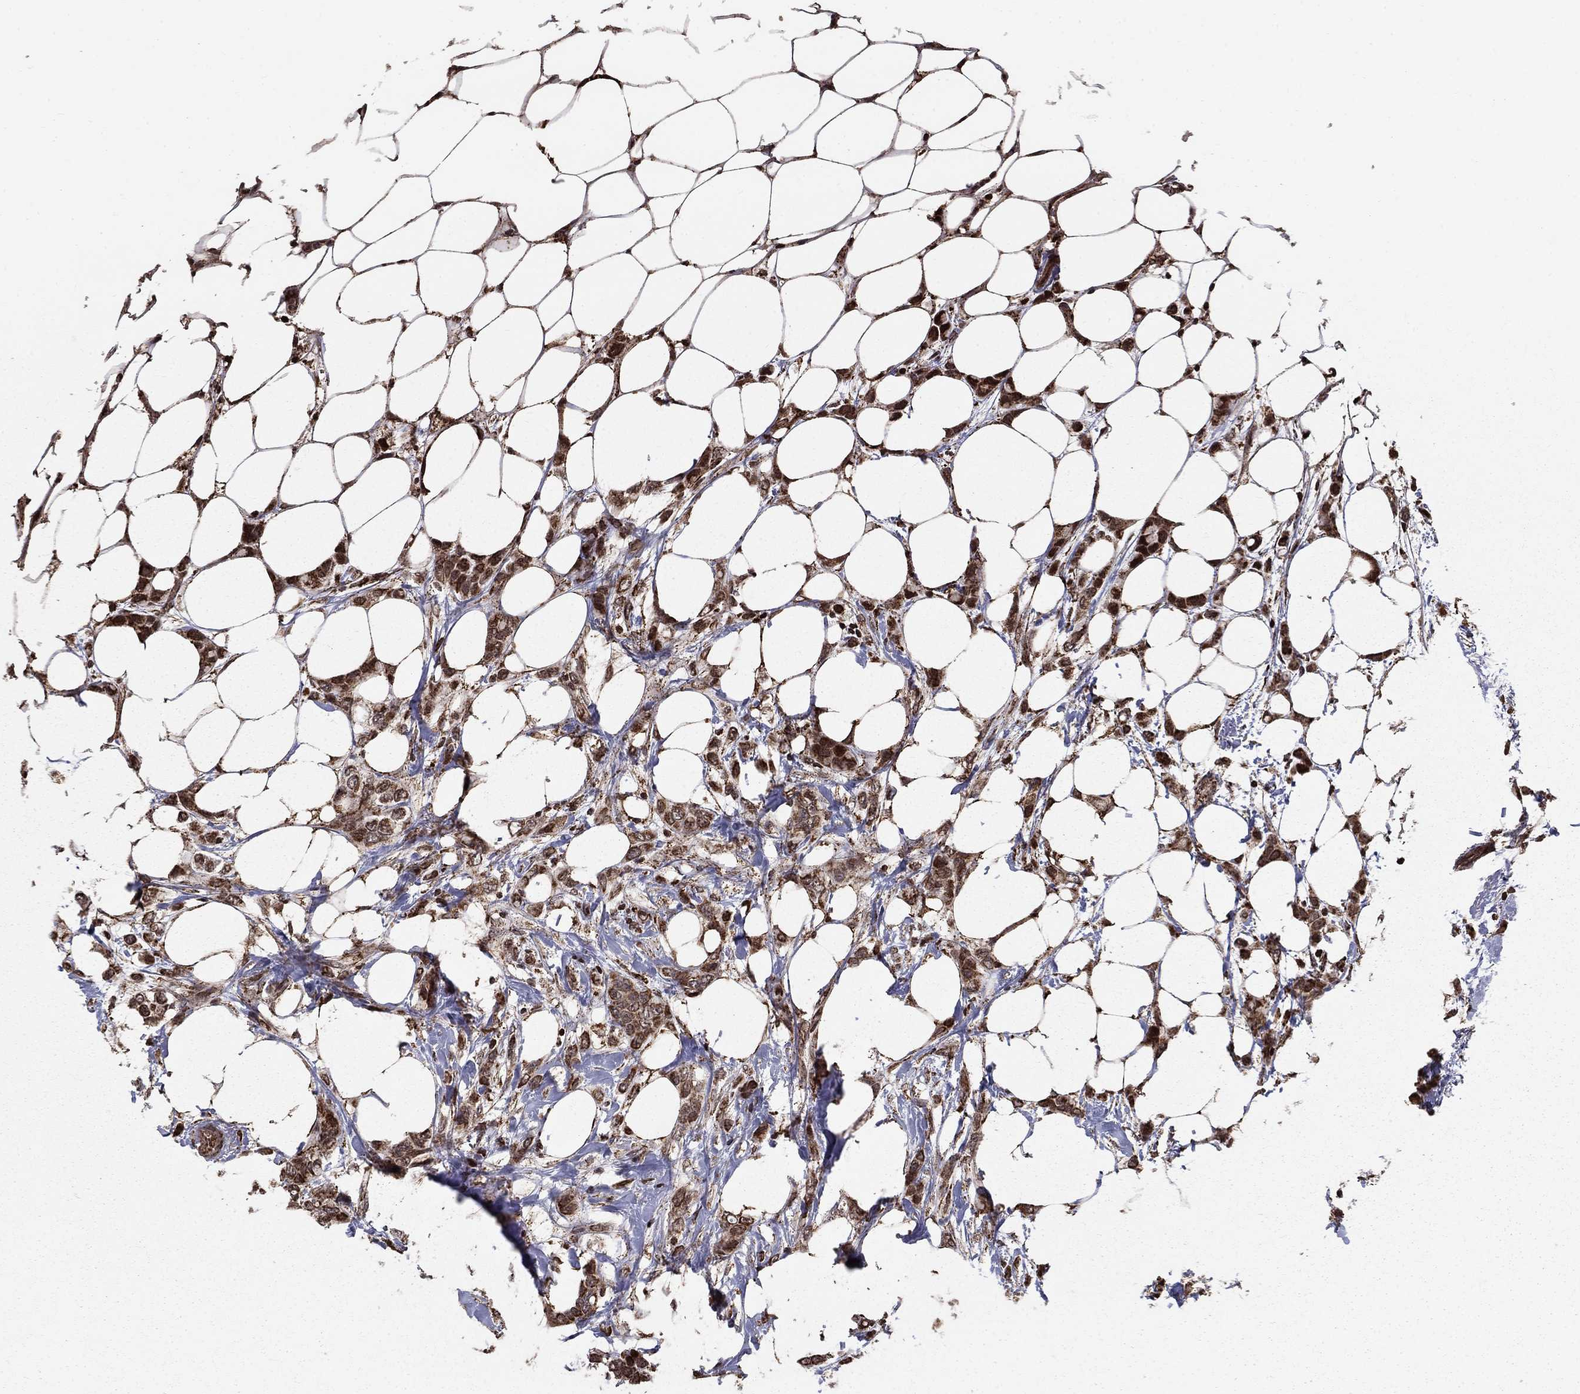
{"staining": {"intensity": "strong", "quantity": "25%-75%", "location": "cytoplasmic/membranous"}, "tissue": "breast cancer", "cell_type": "Tumor cells", "image_type": "cancer", "snomed": [{"axis": "morphology", "description": "Lobular carcinoma"}, {"axis": "topography", "description": "Breast"}], "caption": "The image reveals staining of breast cancer, revealing strong cytoplasmic/membranous protein expression (brown color) within tumor cells.", "gene": "ACOT13", "patient": {"sex": "female", "age": 66}}